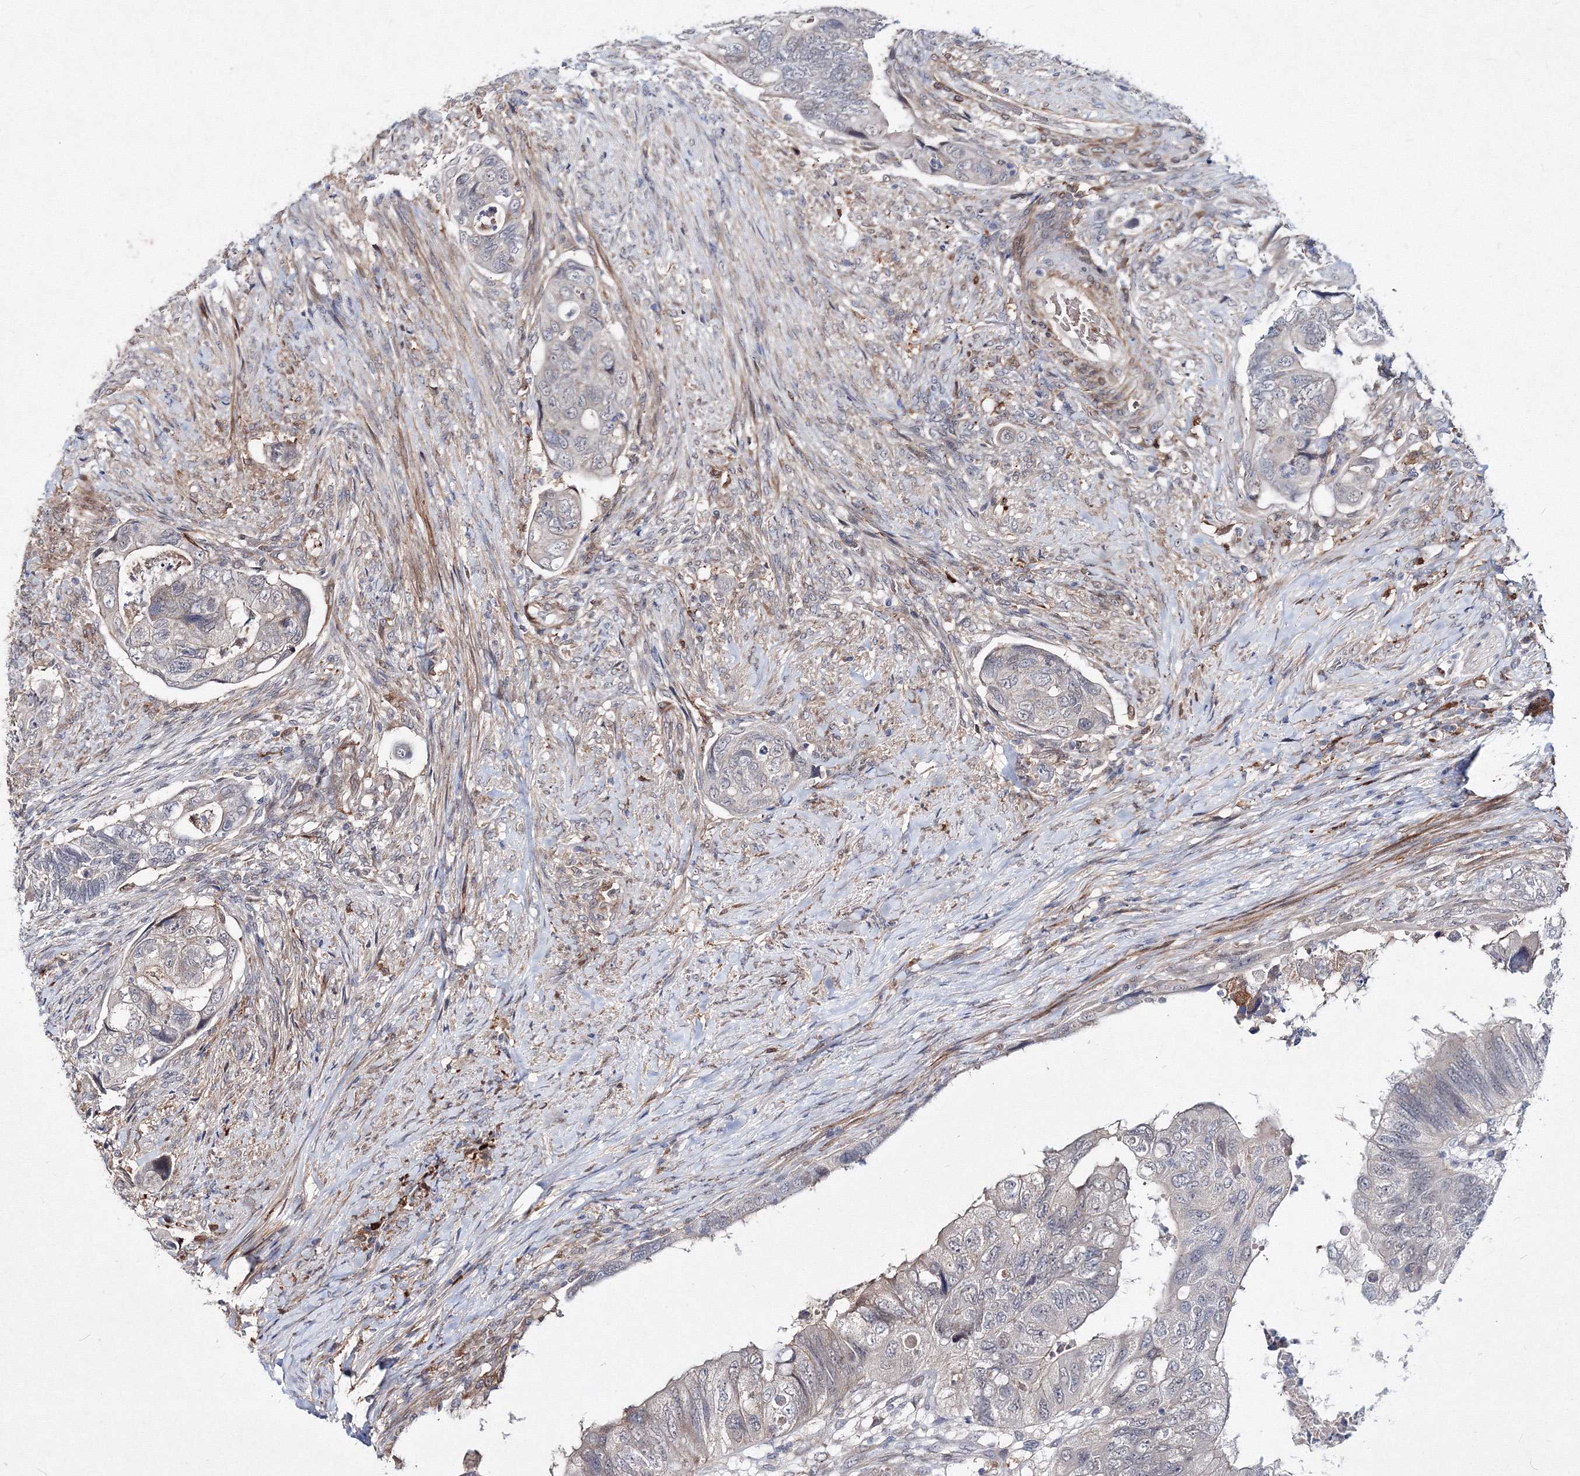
{"staining": {"intensity": "negative", "quantity": "none", "location": "none"}, "tissue": "colorectal cancer", "cell_type": "Tumor cells", "image_type": "cancer", "snomed": [{"axis": "morphology", "description": "Adenocarcinoma, NOS"}, {"axis": "topography", "description": "Rectum"}], "caption": "The image exhibits no significant positivity in tumor cells of adenocarcinoma (colorectal). (Stains: DAB (3,3'-diaminobenzidine) IHC with hematoxylin counter stain, Microscopy: brightfield microscopy at high magnification).", "gene": "C11orf52", "patient": {"sex": "male", "age": 63}}